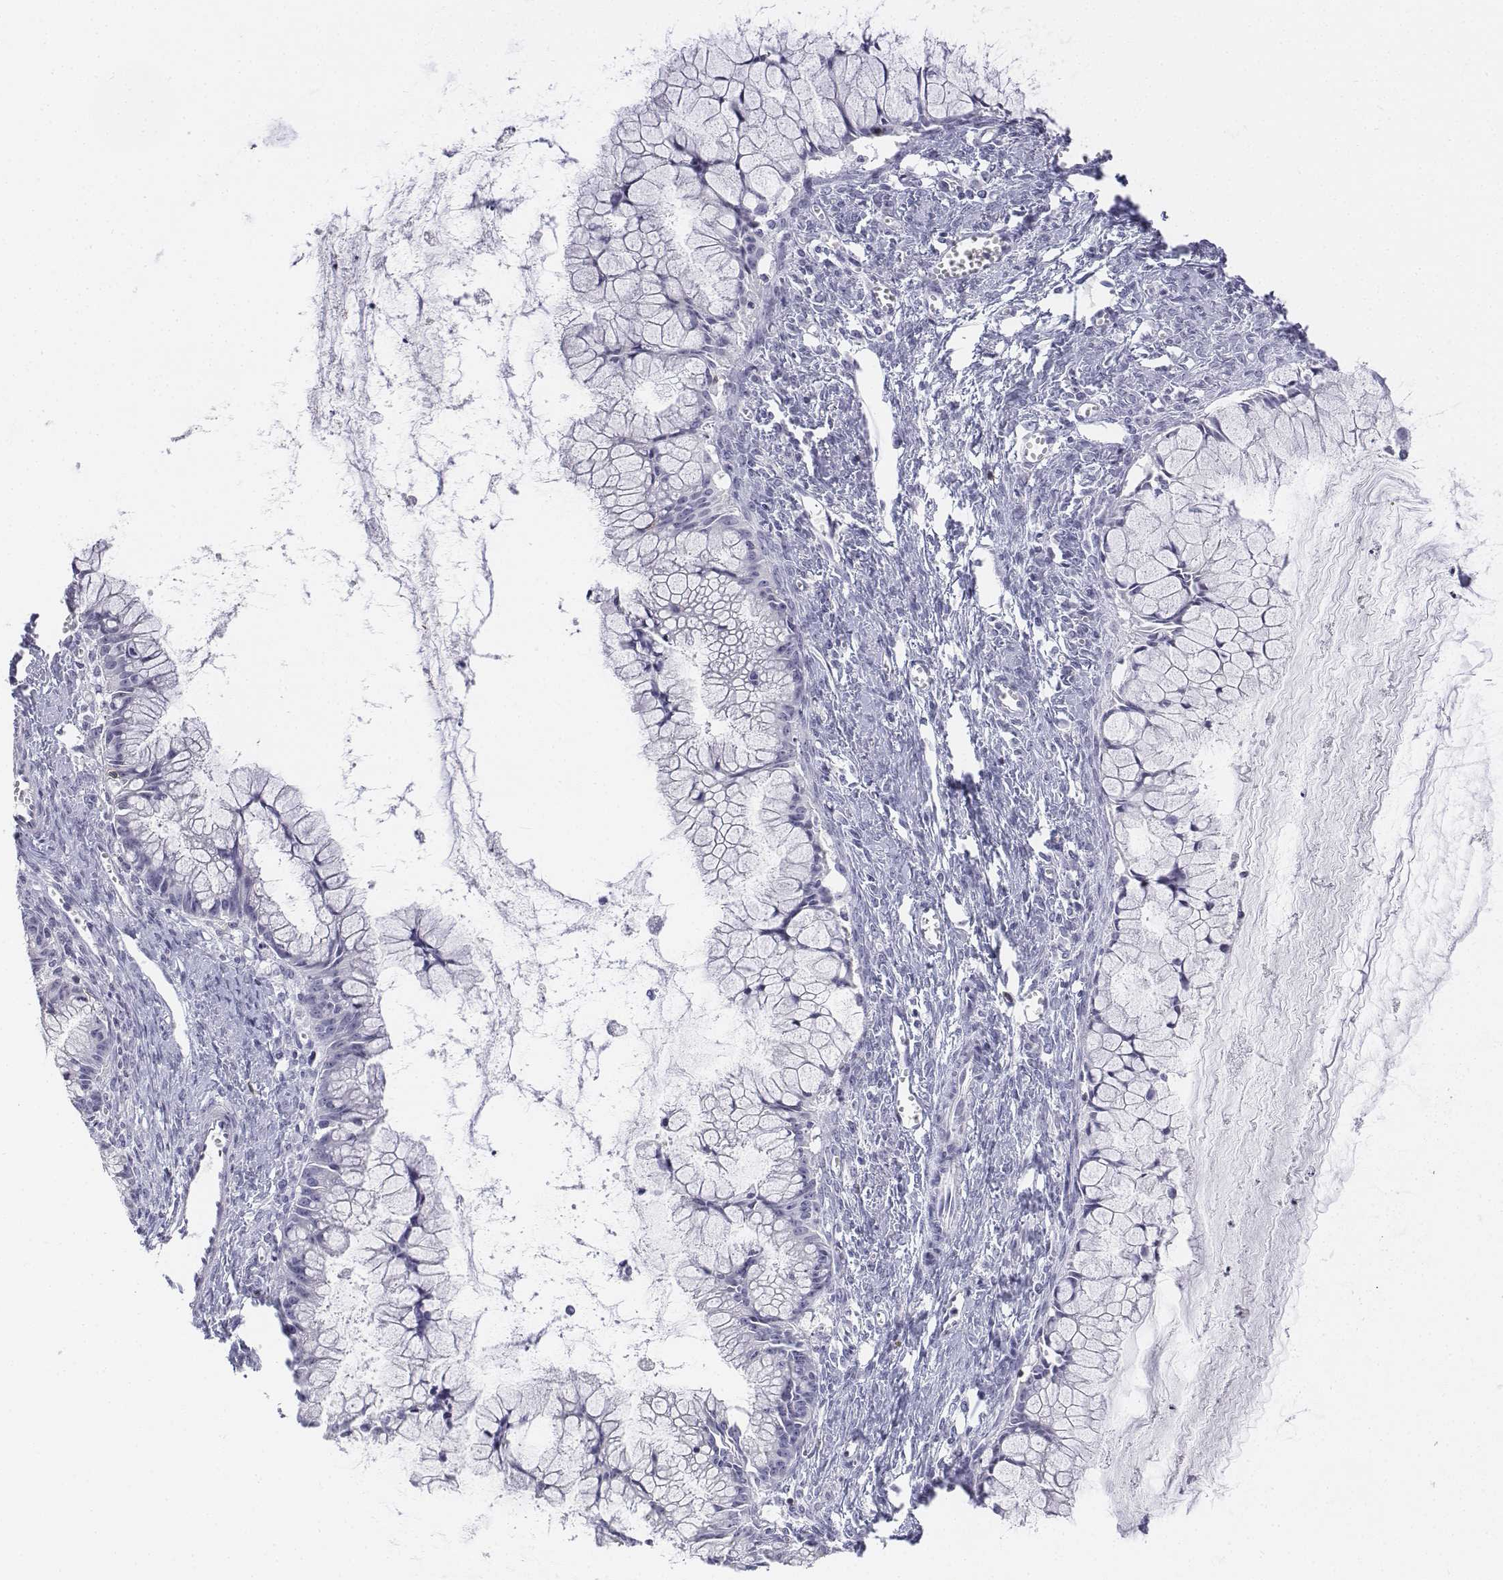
{"staining": {"intensity": "negative", "quantity": "none", "location": "none"}, "tissue": "ovarian cancer", "cell_type": "Tumor cells", "image_type": "cancer", "snomed": [{"axis": "morphology", "description": "Cystadenocarcinoma, mucinous, NOS"}, {"axis": "topography", "description": "Ovary"}], "caption": "The micrograph exhibits no significant expression in tumor cells of ovarian cancer.", "gene": "CD3E", "patient": {"sex": "female", "age": 41}}